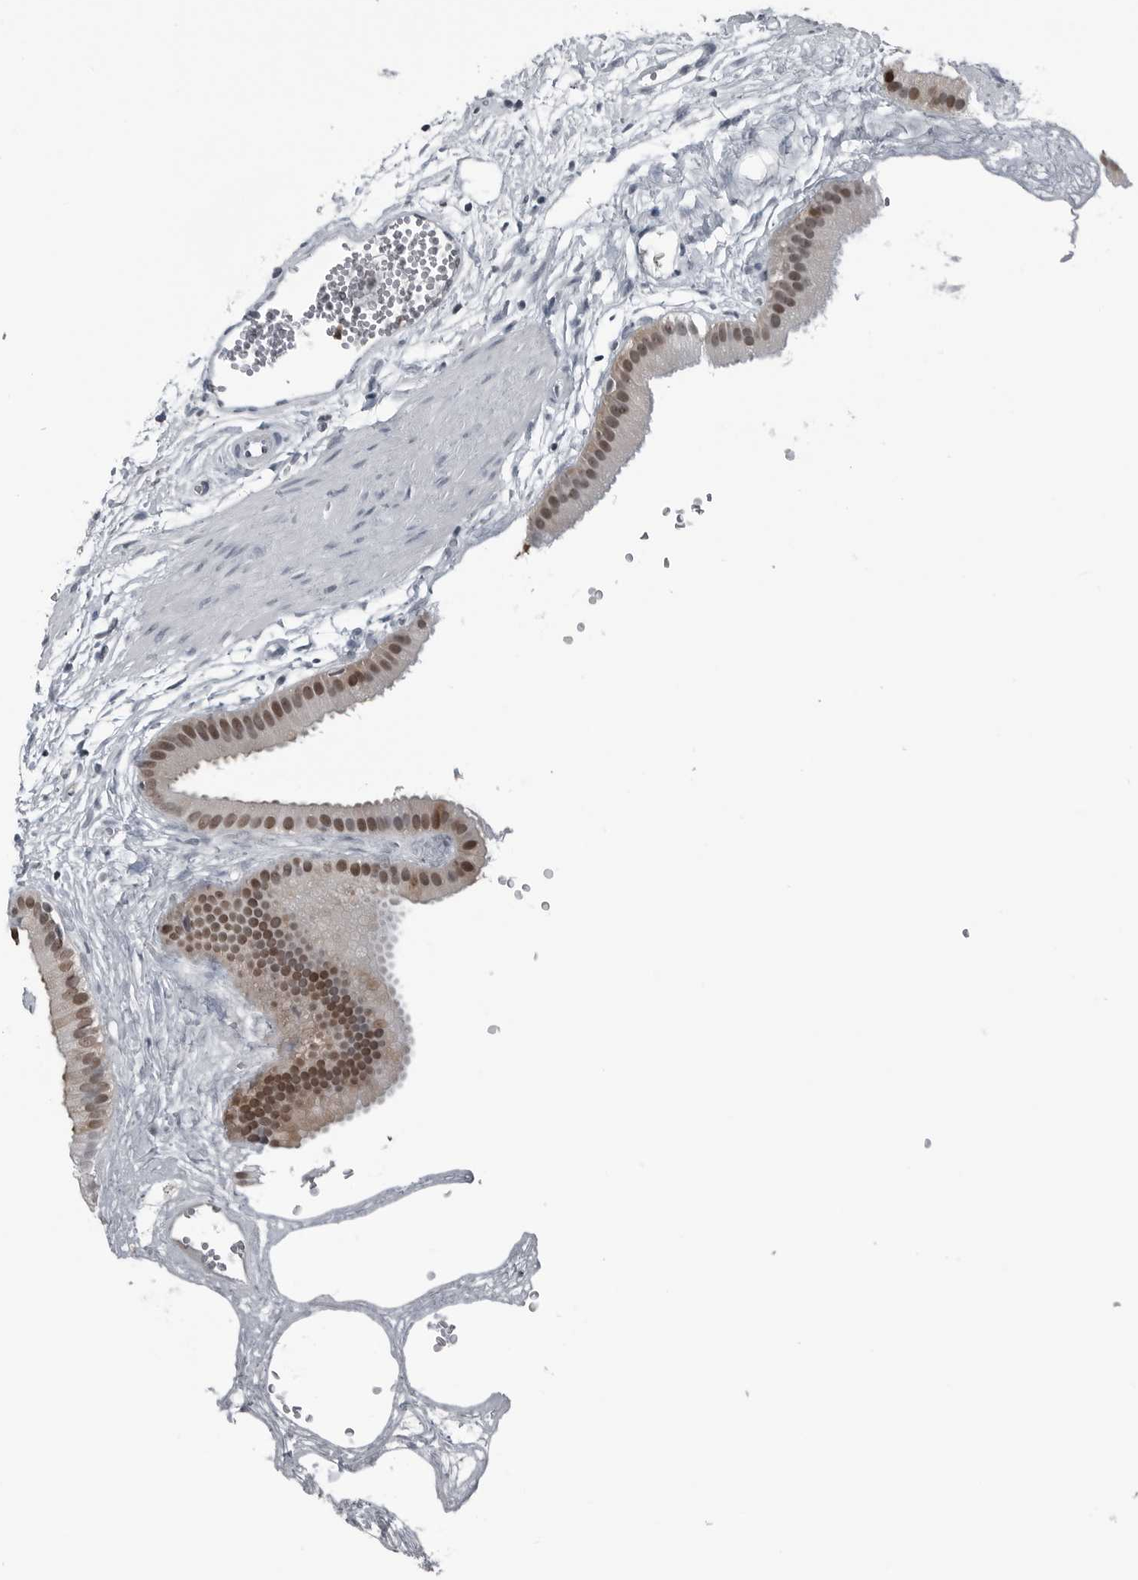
{"staining": {"intensity": "moderate", "quantity": ">75%", "location": "nuclear"}, "tissue": "gallbladder", "cell_type": "Glandular cells", "image_type": "normal", "snomed": [{"axis": "morphology", "description": "Normal tissue, NOS"}, {"axis": "topography", "description": "Gallbladder"}], "caption": "Moderate nuclear protein positivity is seen in about >75% of glandular cells in gallbladder.", "gene": "AKR1A1", "patient": {"sex": "female", "age": 64}}